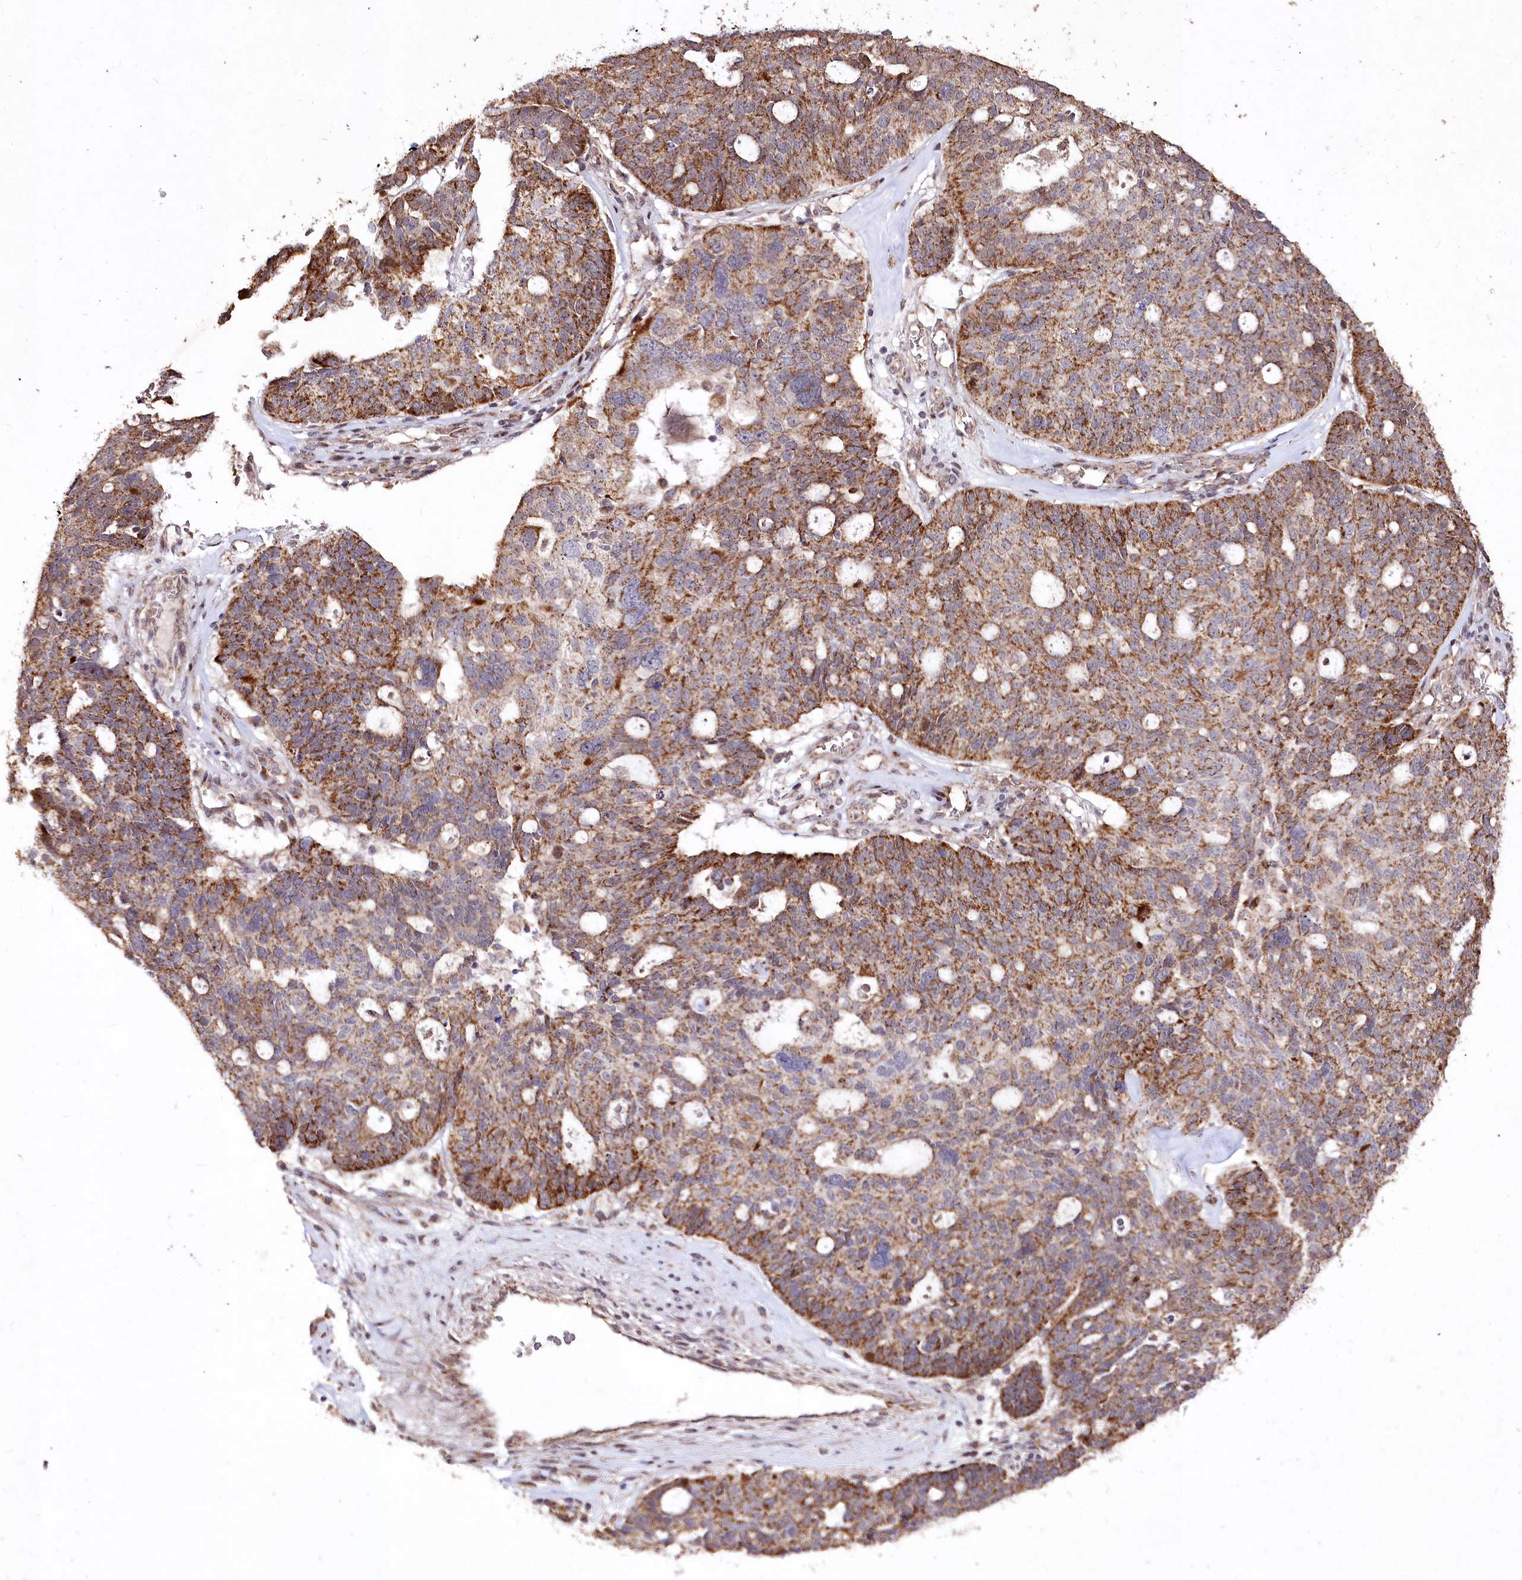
{"staining": {"intensity": "moderate", "quantity": ">75%", "location": "cytoplasmic/membranous"}, "tissue": "ovarian cancer", "cell_type": "Tumor cells", "image_type": "cancer", "snomed": [{"axis": "morphology", "description": "Cystadenocarcinoma, serous, NOS"}, {"axis": "topography", "description": "Ovary"}], "caption": "IHC histopathology image of ovarian serous cystadenocarcinoma stained for a protein (brown), which displays medium levels of moderate cytoplasmic/membranous expression in approximately >75% of tumor cells.", "gene": "CARD19", "patient": {"sex": "female", "age": 59}}